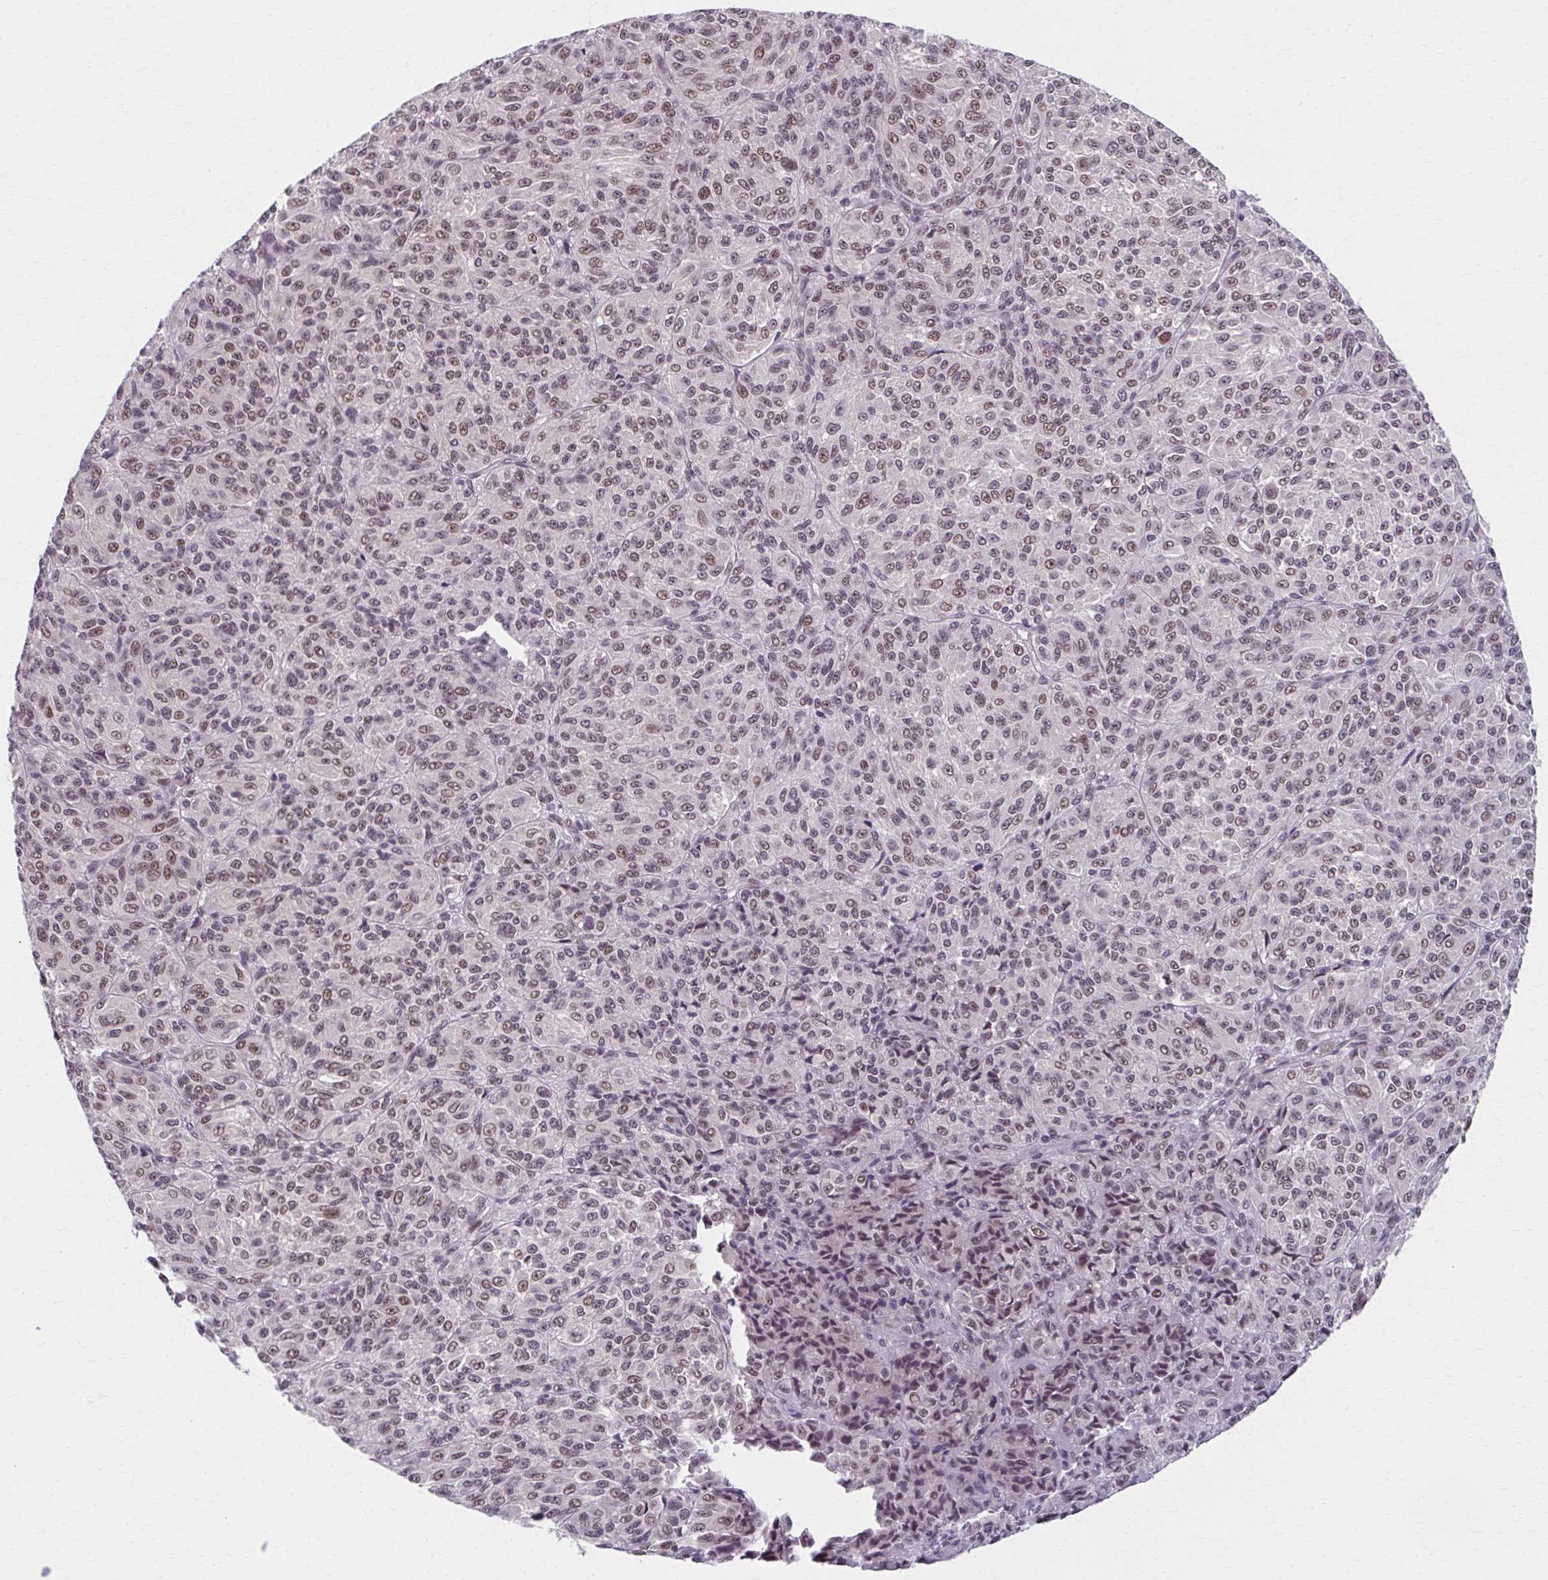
{"staining": {"intensity": "weak", "quantity": ">75%", "location": "nuclear"}, "tissue": "melanoma", "cell_type": "Tumor cells", "image_type": "cancer", "snomed": [{"axis": "morphology", "description": "Malignant melanoma, Metastatic site"}, {"axis": "topography", "description": "Brain"}], "caption": "Immunohistochemical staining of human melanoma demonstrates low levels of weak nuclear protein positivity in about >75% of tumor cells.", "gene": "SETBP1", "patient": {"sex": "female", "age": 56}}